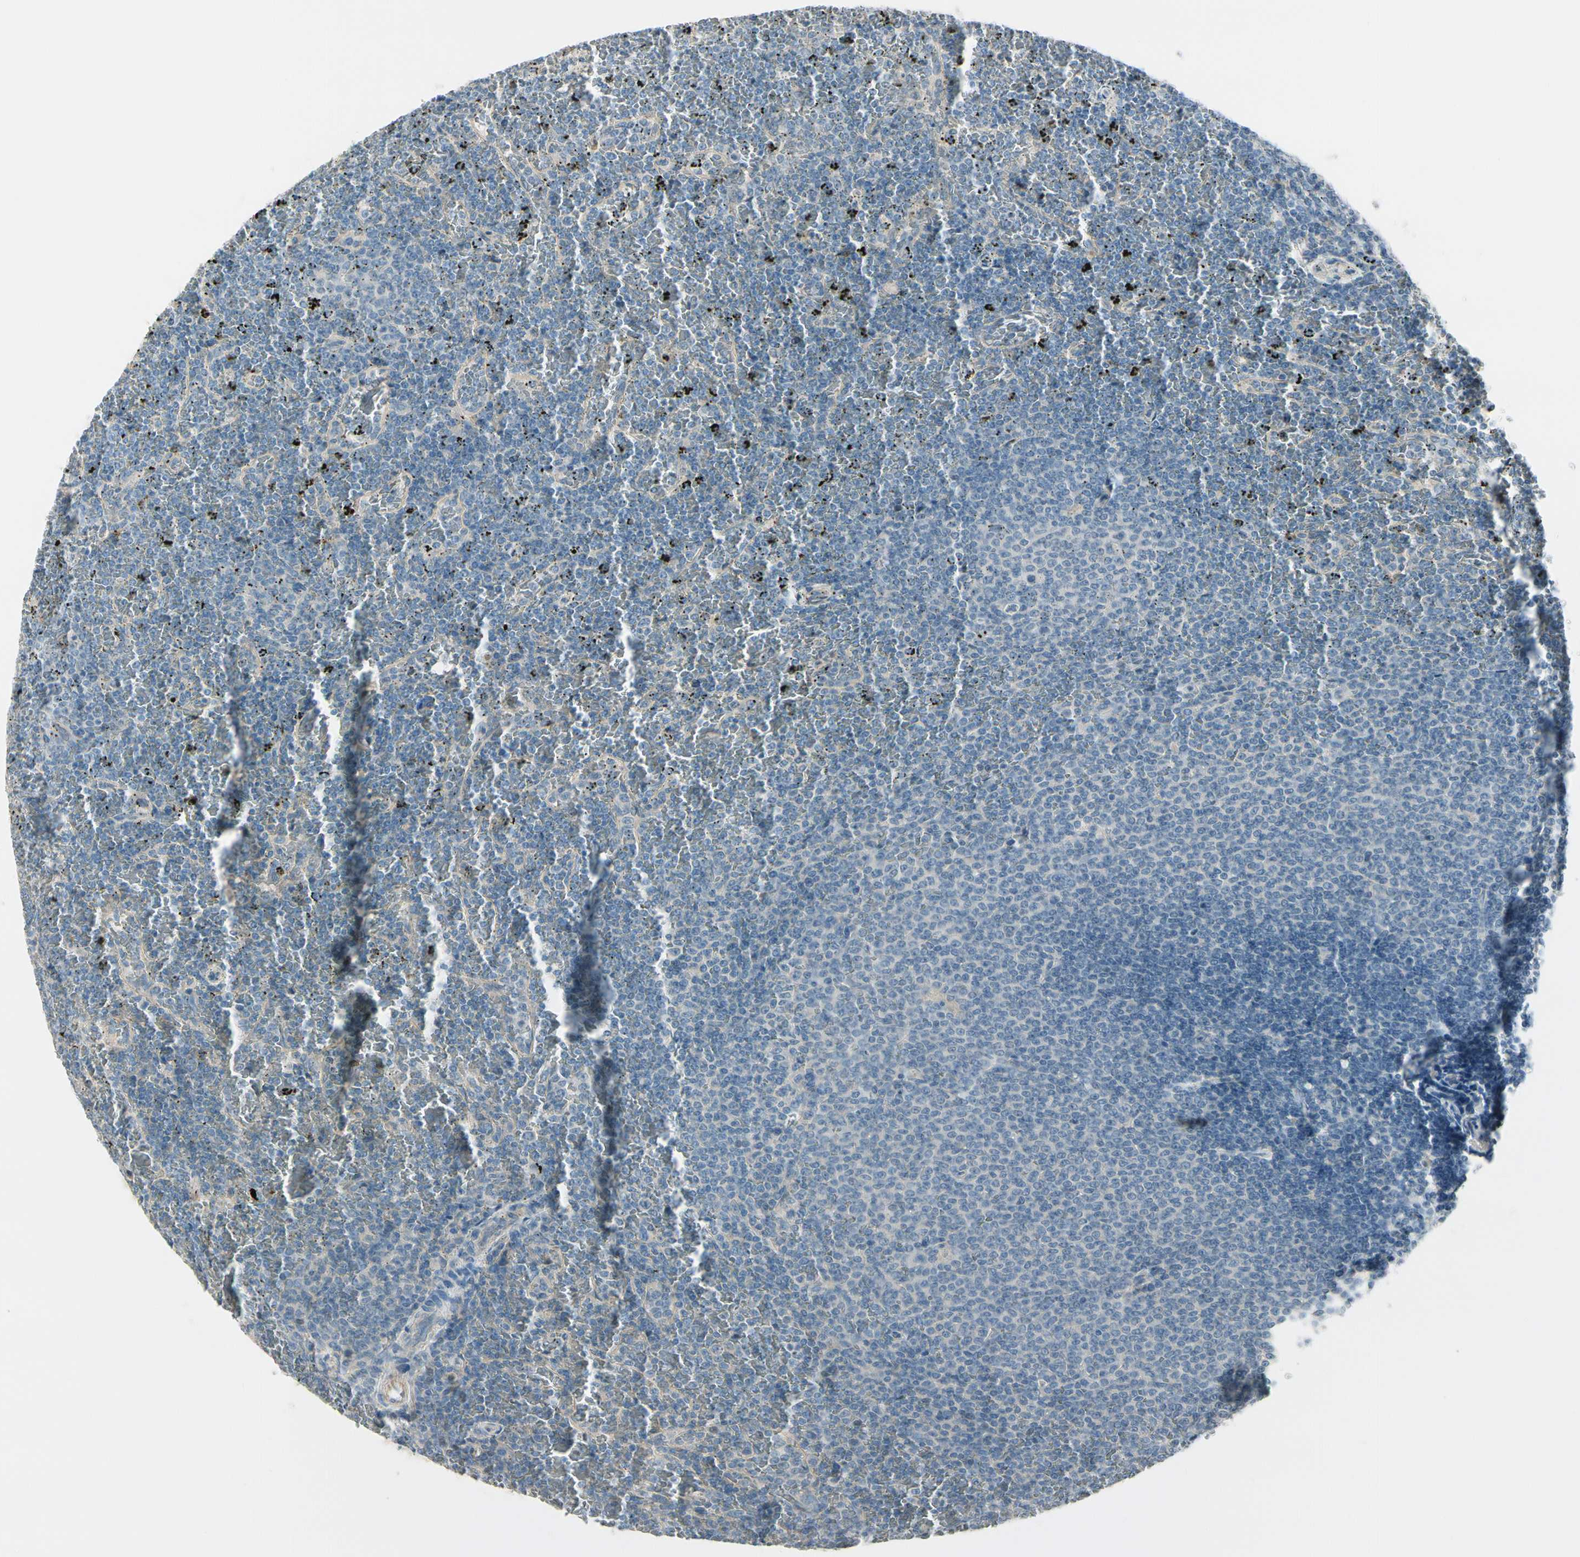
{"staining": {"intensity": "negative", "quantity": "none", "location": "none"}, "tissue": "lymphoma", "cell_type": "Tumor cells", "image_type": "cancer", "snomed": [{"axis": "morphology", "description": "Malignant lymphoma, non-Hodgkin's type, Low grade"}, {"axis": "topography", "description": "Spleen"}], "caption": "Human low-grade malignant lymphoma, non-Hodgkin's type stained for a protein using IHC demonstrates no expression in tumor cells.", "gene": "CYP2E1", "patient": {"sex": "female", "age": 77}}